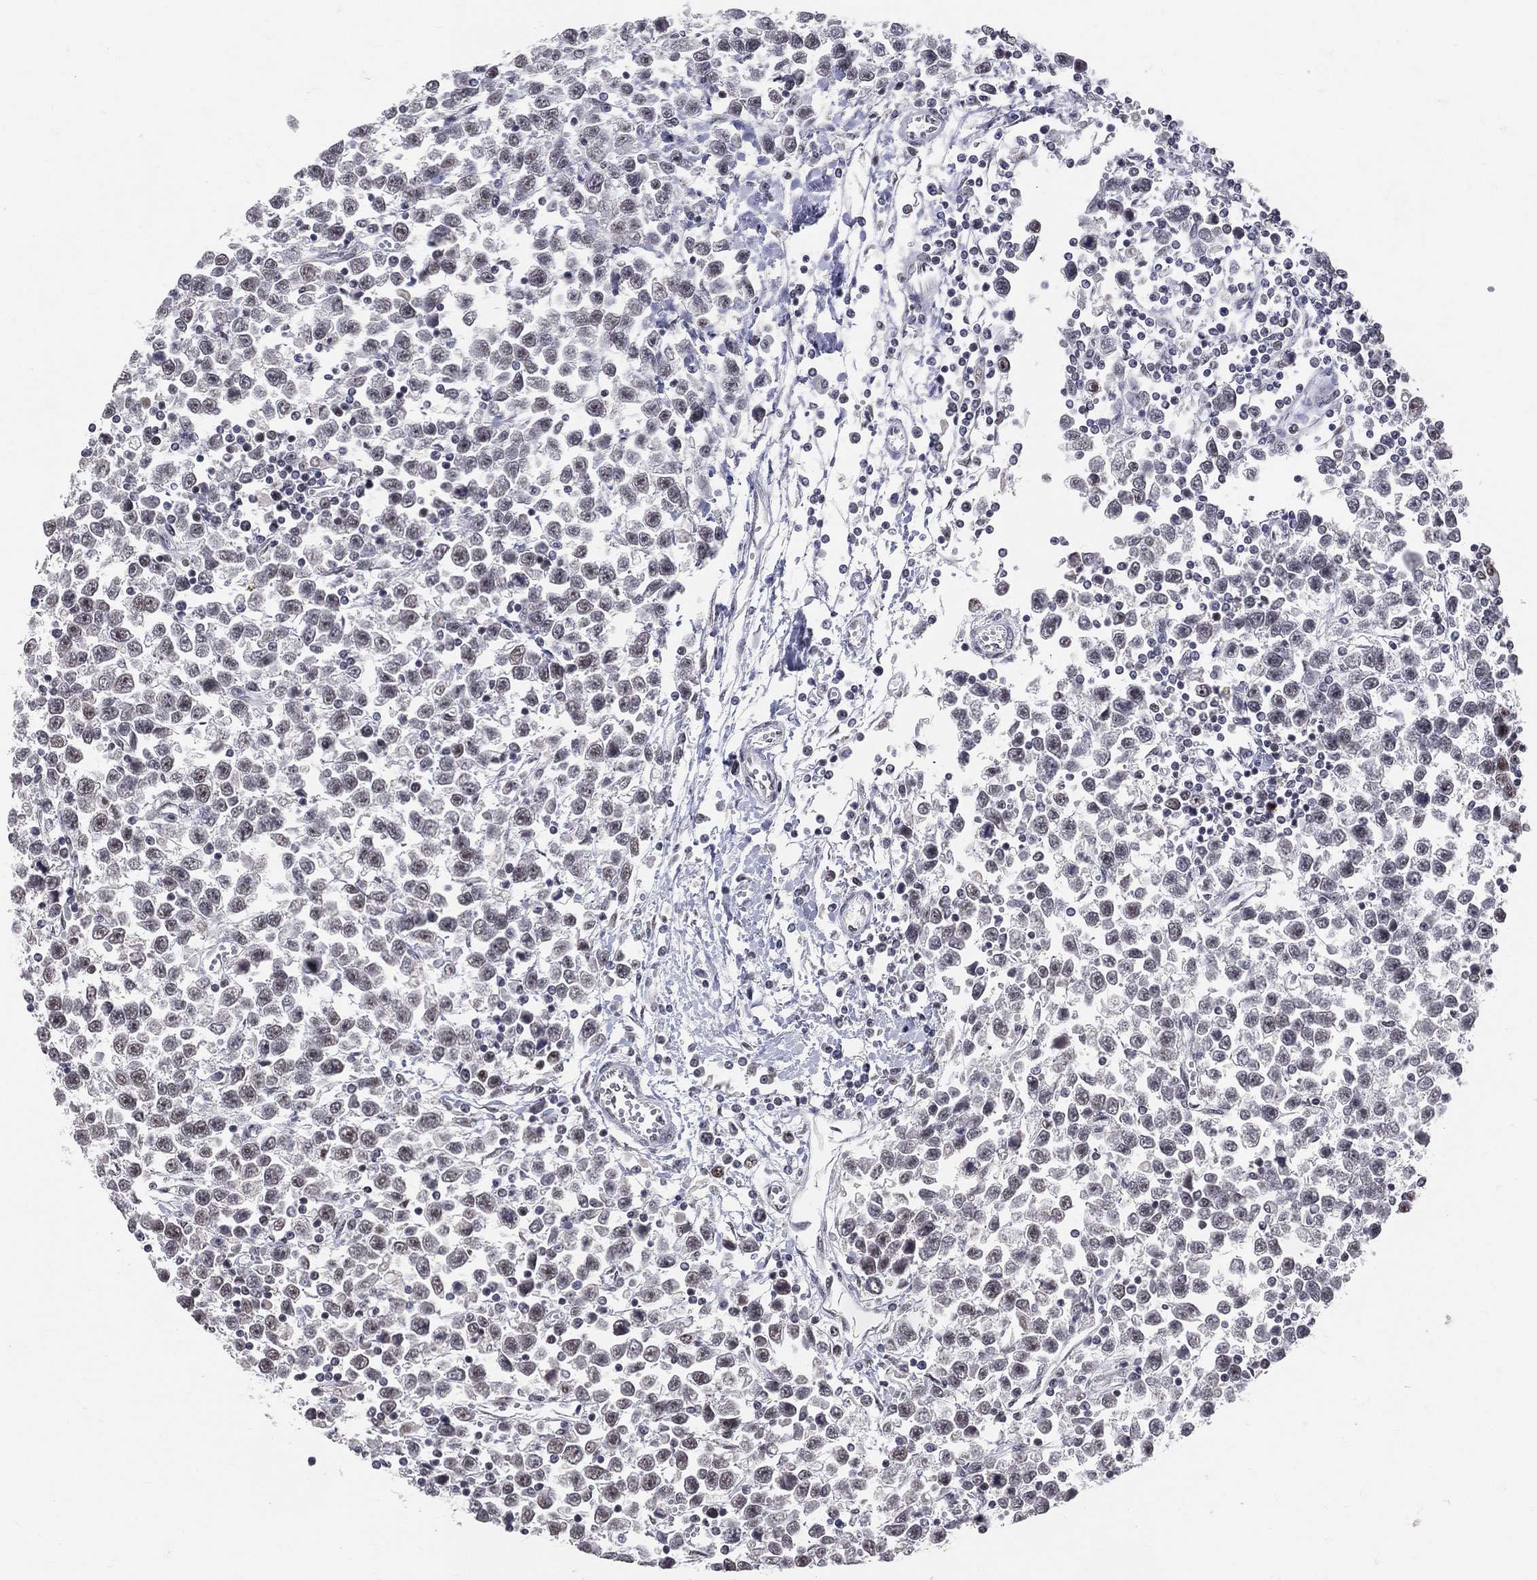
{"staining": {"intensity": "negative", "quantity": "none", "location": "none"}, "tissue": "testis cancer", "cell_type": "Tumor cells", "image_type": "cancer", "snomed": [{"axis": "morphology", "description": "Seminoma, NOS"}, {"axis": "topography", "description": "Testis"}], "caption": "Image shows no significant protein expression in tumor cells of testis seminoma.", "gene": "CDK7", "patient": {"sex": "male", "age": 34}}